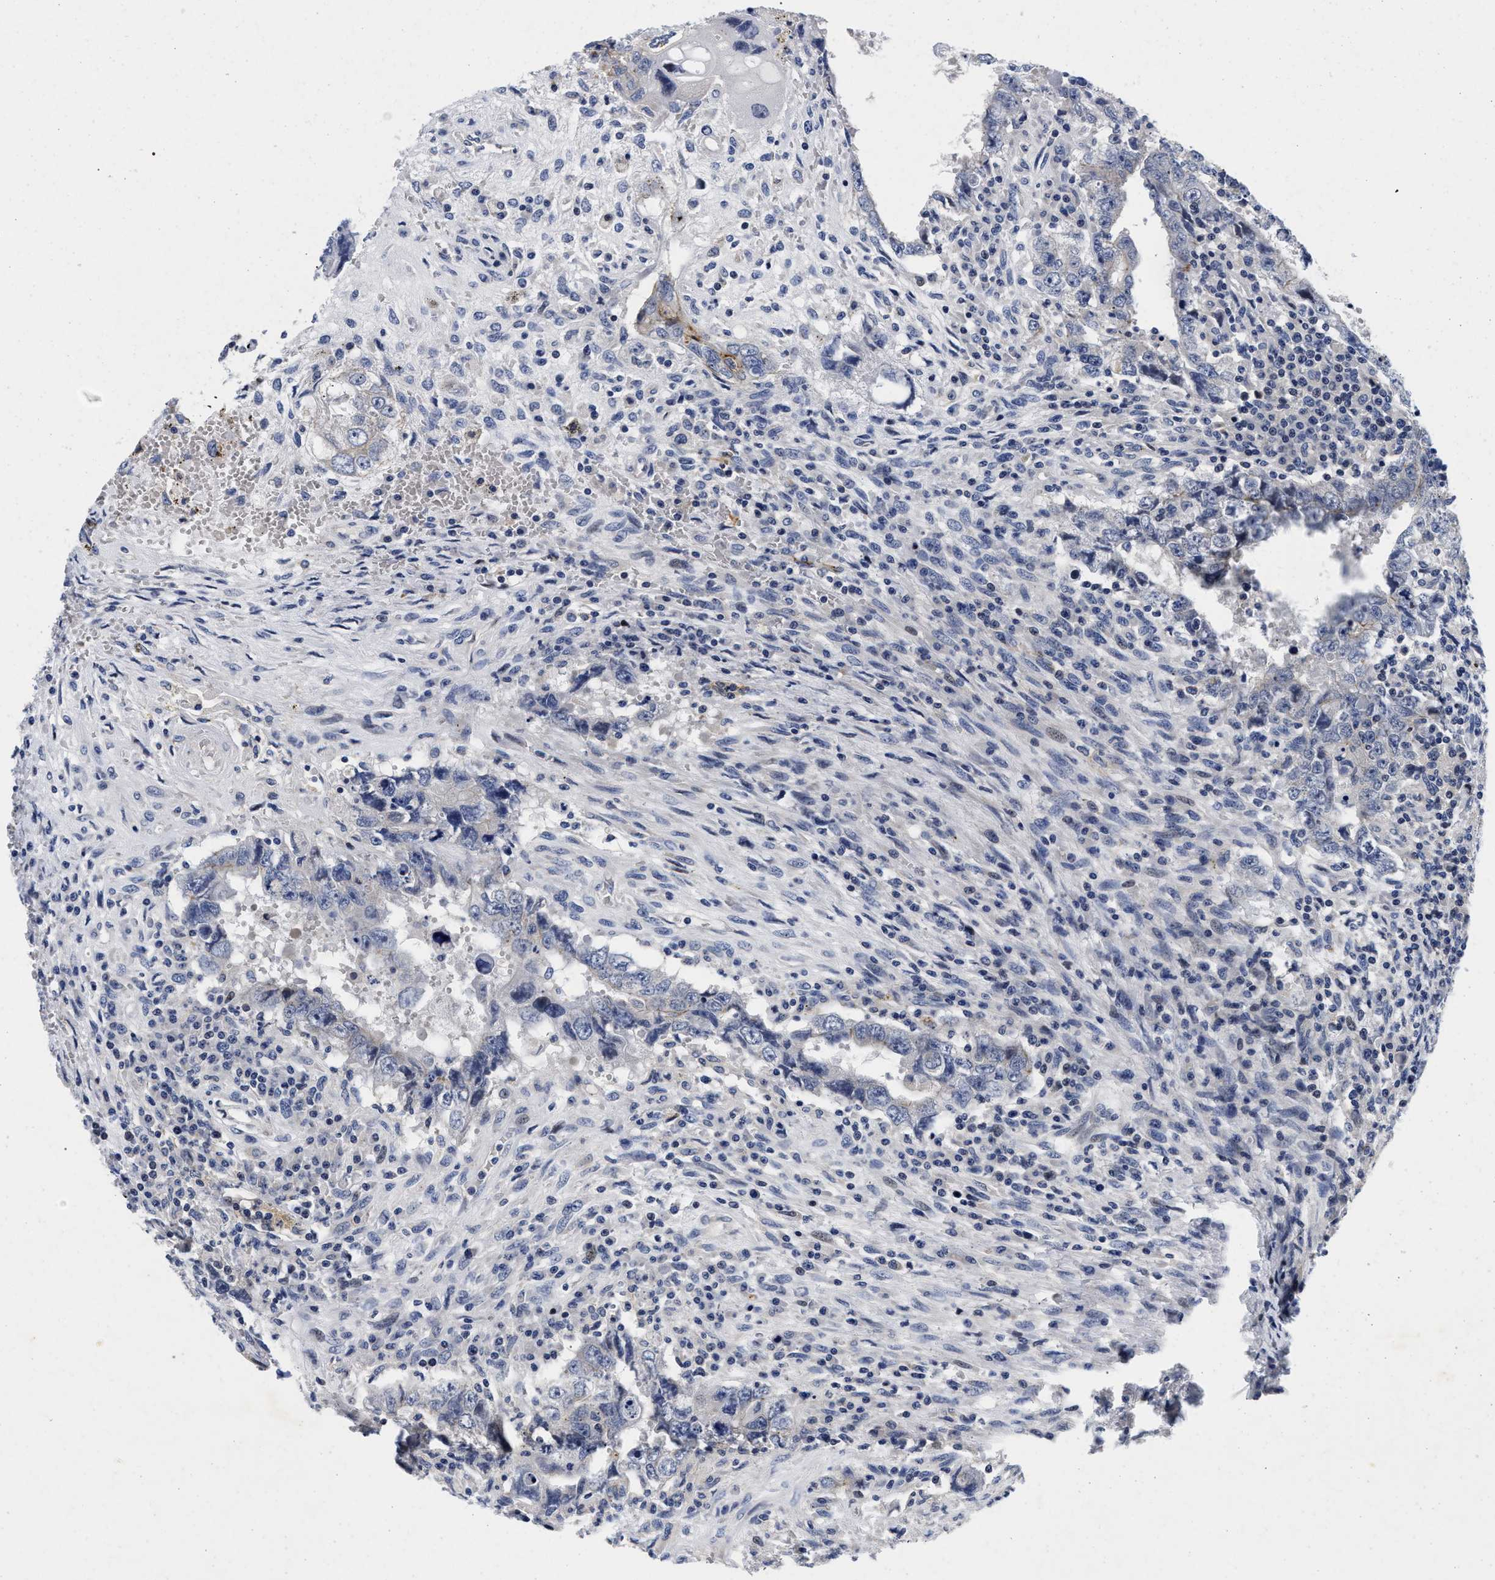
{"staining": {"intensity": "negative", "quantity": "none", "location": "none"}, "tissue": "testis cancer", "cell_type": "Tumor cells", "image_type": "cancer", "snomed": [{"axis": "morphology", "description": "Carcinoma, Embryonal, NOS"}, {"axis": "topography", "description": "Testis"}], "caption": "The photomicrograph exhibits no staining of tumor cells in testis embryonal carcinoma. (Stains: DAB IHC with hematoxylin counter stain, Microscopy: brightfield microscopy at high magnification).", "gene": "LAD1", "patient": {"sex": "male", "age": 26}}